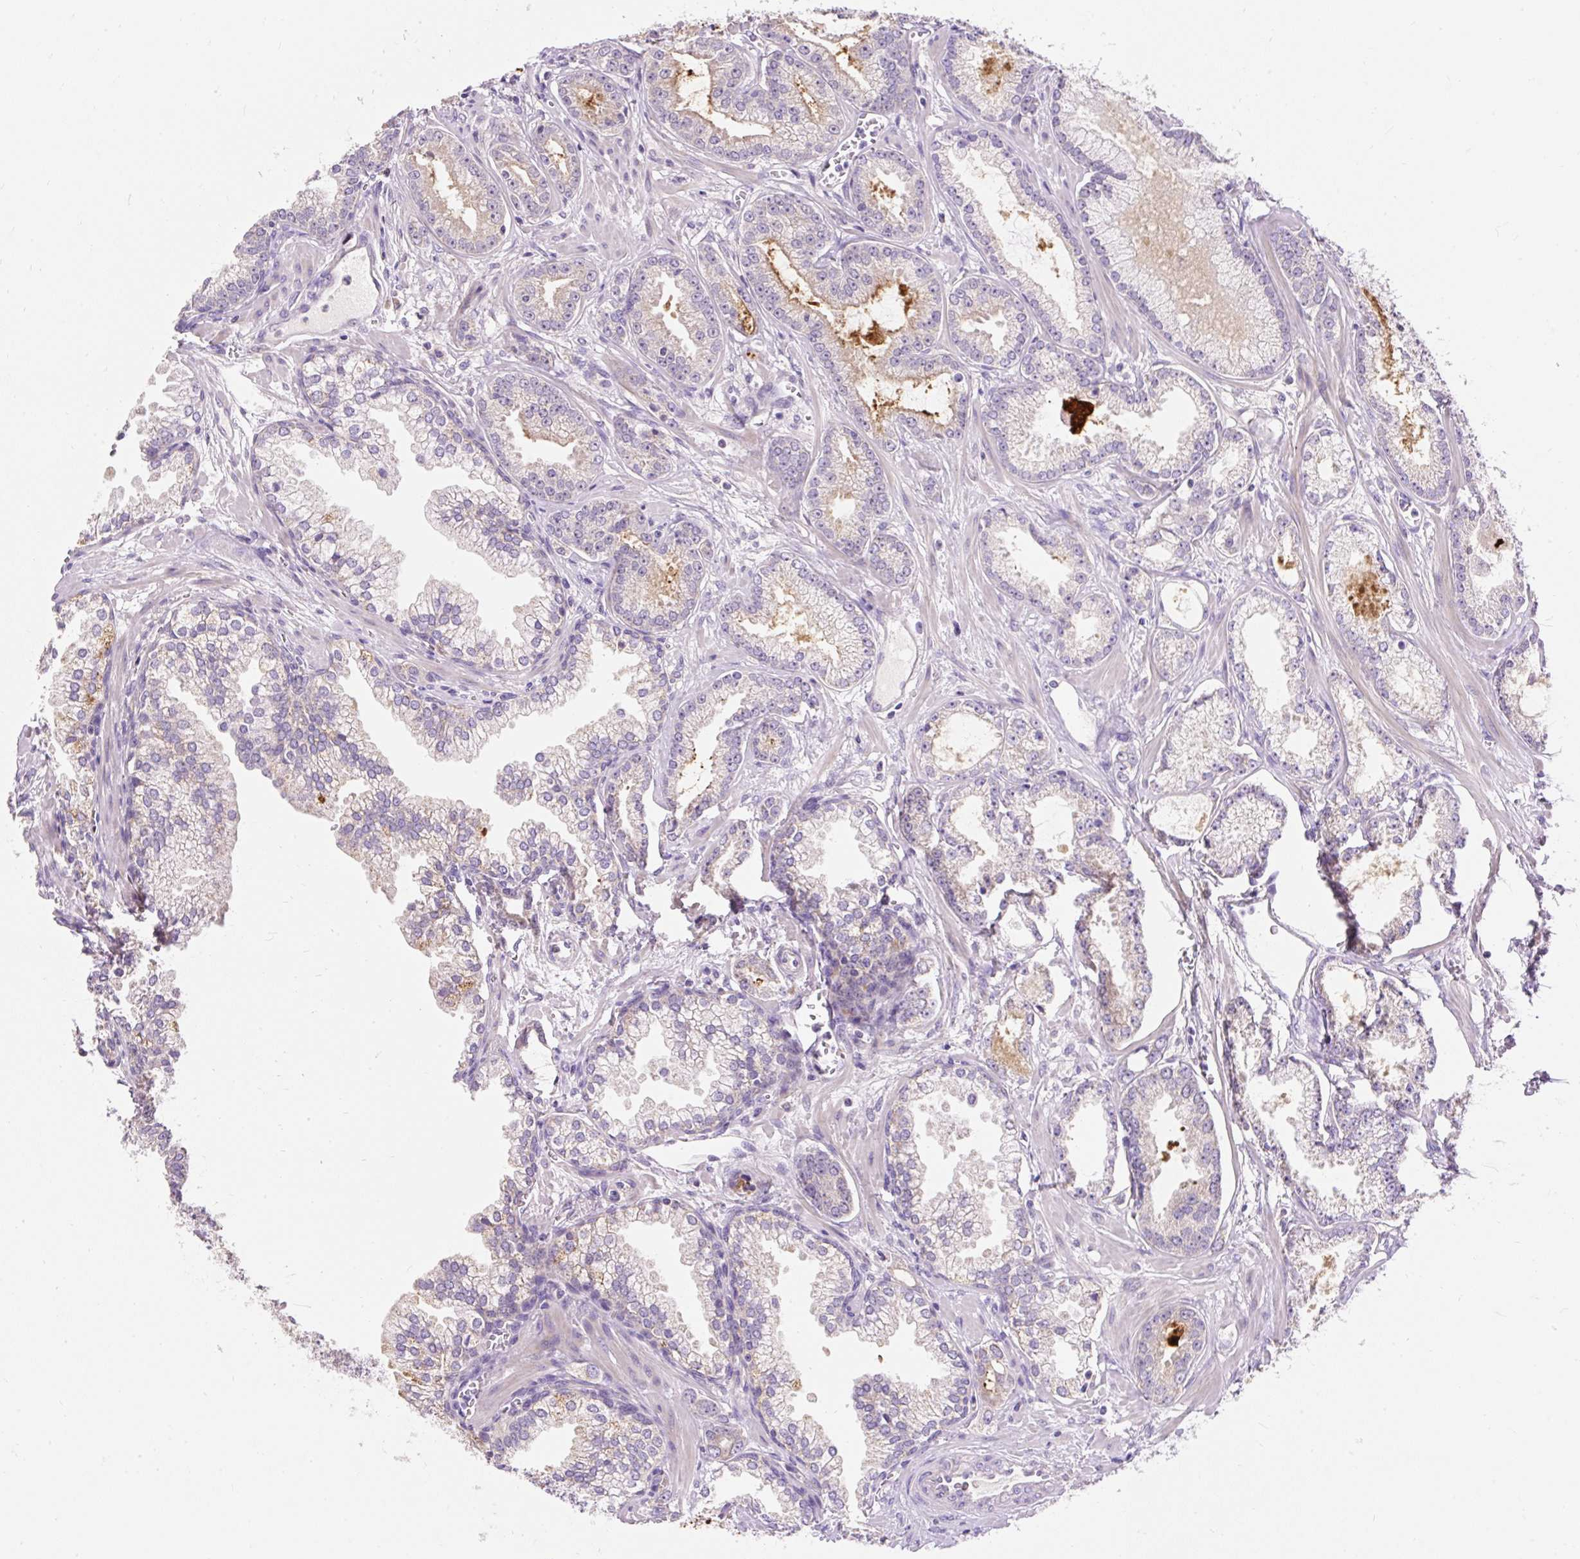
{"staining": {"intensity": "weak", "quantity": "<25%", "location": "cytoplasmic/membranous"}, "tissue": "prostate cancer", "cell_type": "Tumor cells", "image_type": "cancer", "snomed": [{"axis": "morphology", "description": "Adenocarcinoma, Medium grade"}, {"axis": "topography", "description": "Prostate"}], "caption": "An IHC image of prostate cancer is shown. There is no staining in tumor cells of prostate cancer. (DAB (3,3'-diaminobenzidine) immunohistochemistry with hematoxylin counter stain).", "gene": "PMAIP1", "patient": {"sex": "male", "age": 57}}